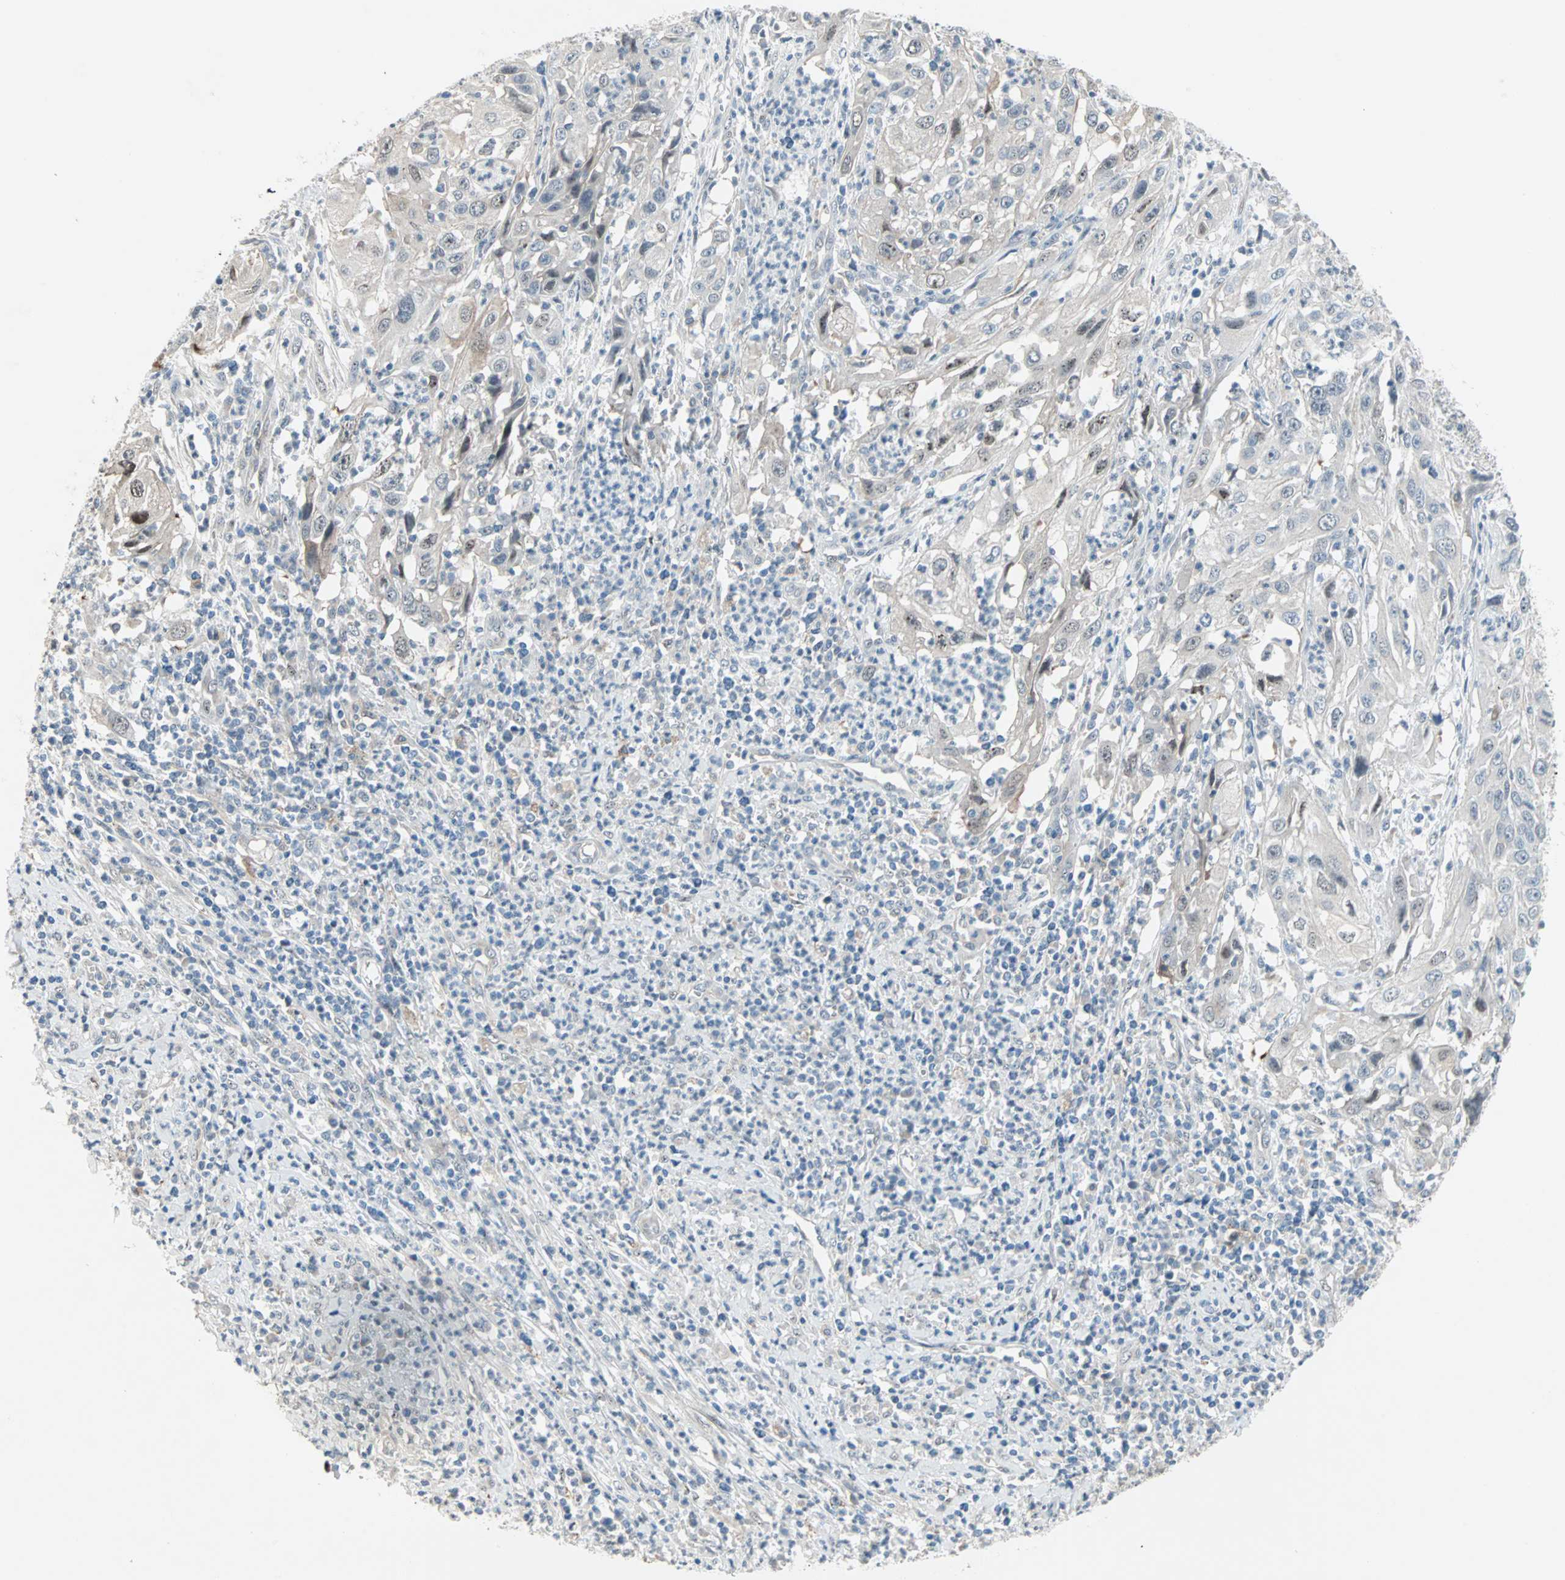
{"staining": {"intensity": "weak", "quantity": "<25%", "location": "cytoplasmic/membranous,nuclear"}, "tissue": "cervical cancer", "cell_type": "Tumor cells", "image_type": "cancer", "snomed": [{"axis": "morphology", "description": "Squamous cell carcinoma, NOS"}, {"axis": "topography", "description": "Cervix"}], "caption": "Tumor cells show no significant protein staining in cervical cancer.", "gene": "CAND2", "patient": {"sex": "female", "age": 32}}